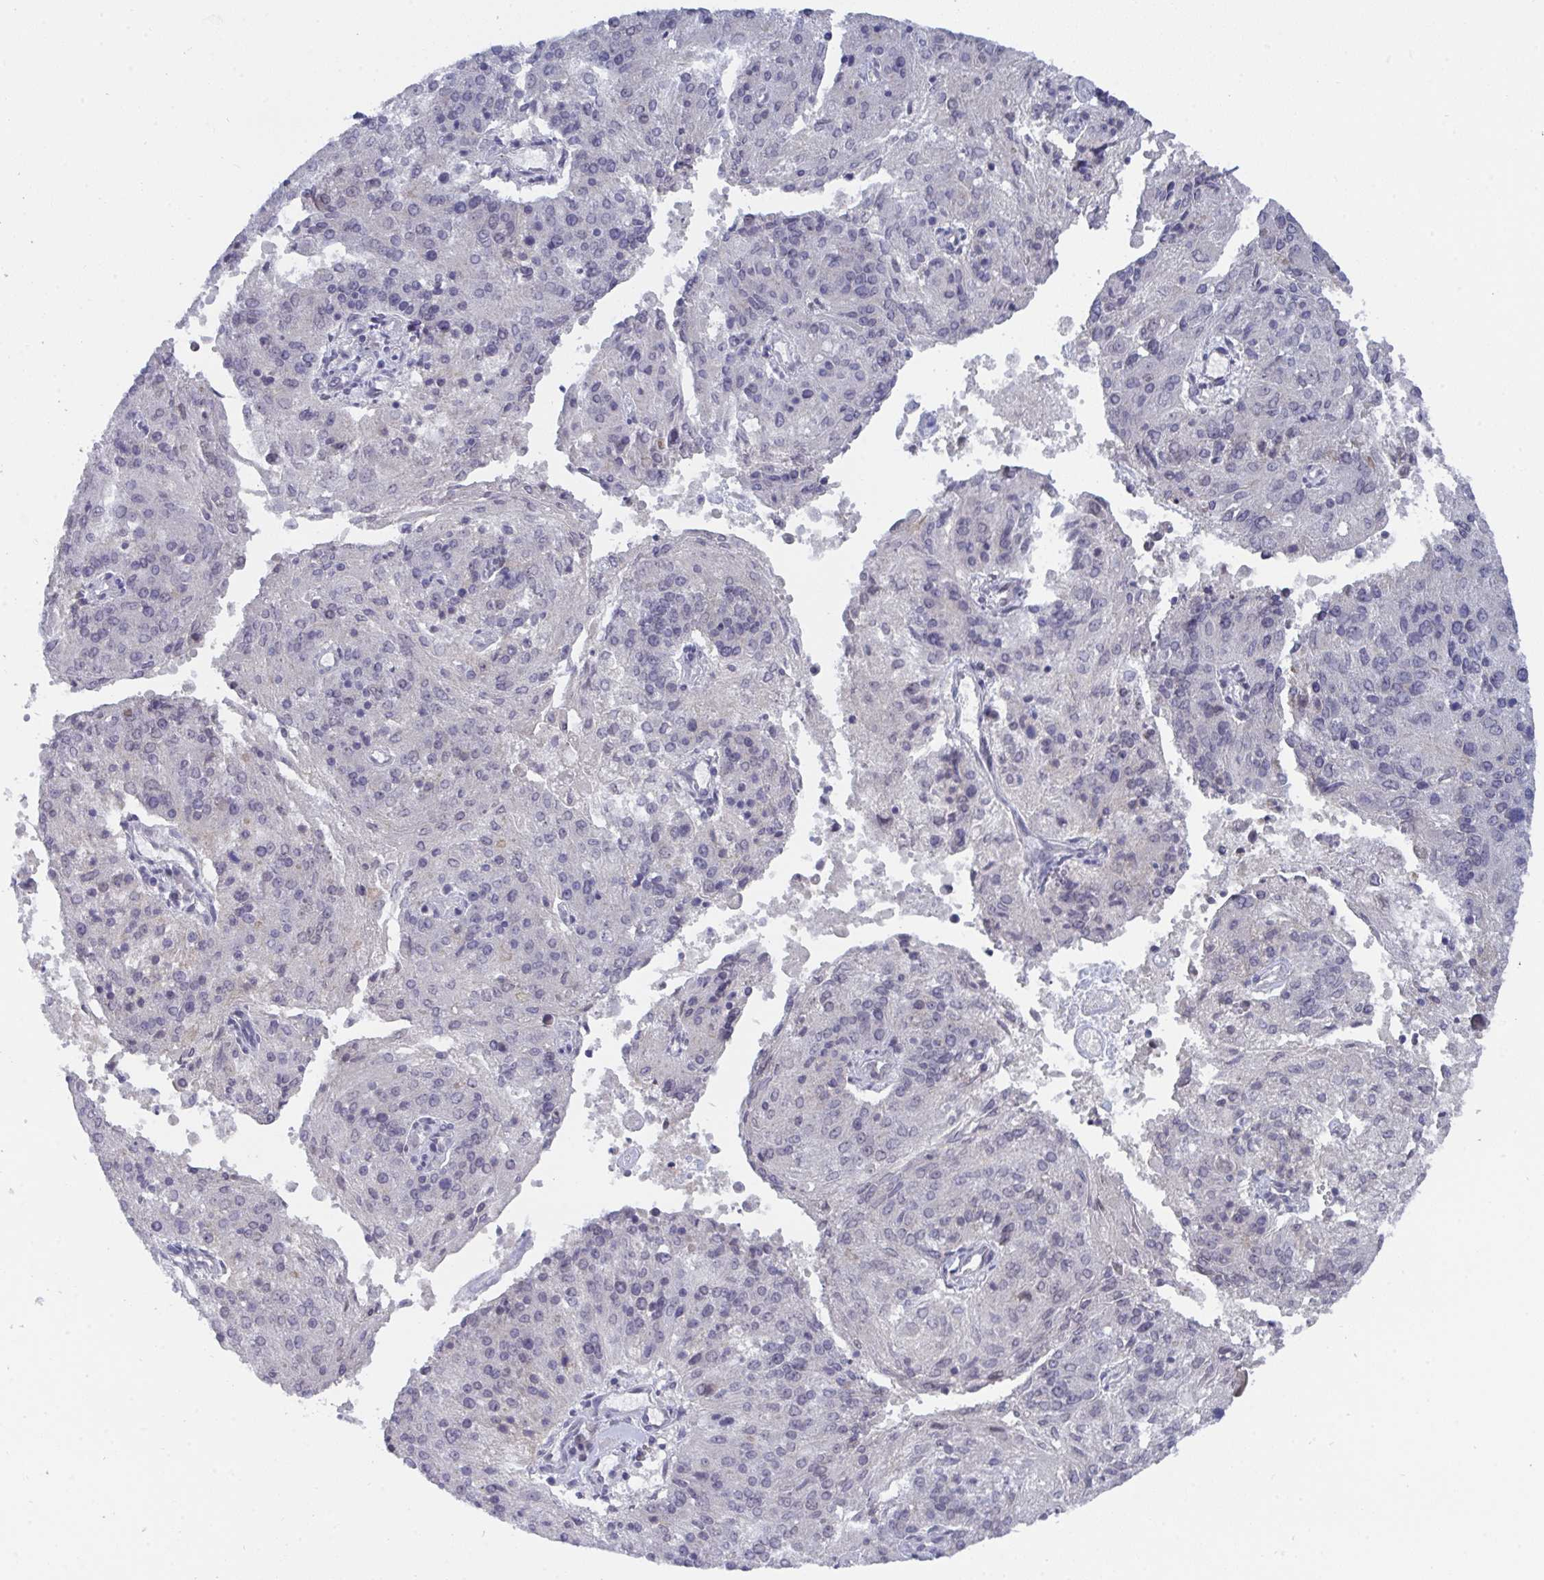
{"staining": {"intensity": "negative", "quantity": "none", "location": "none"}, "tissue": "endometrial cancer", "cell_type": "Tumor cells", "image_type": "cancer", "snomed": [{"axis": "morphology", "description": "Adenocarcinoma, NOS"}, {"axis": "topography", "description": "Endometrium"}], "caption": "This is a image of immunohistochemistry staining of endometrial cancer (adenocarcinoma), which shows no positivity in tumor cells.", "gene": "BMAL2", "patient": {"sex": "female", "age": 82}}